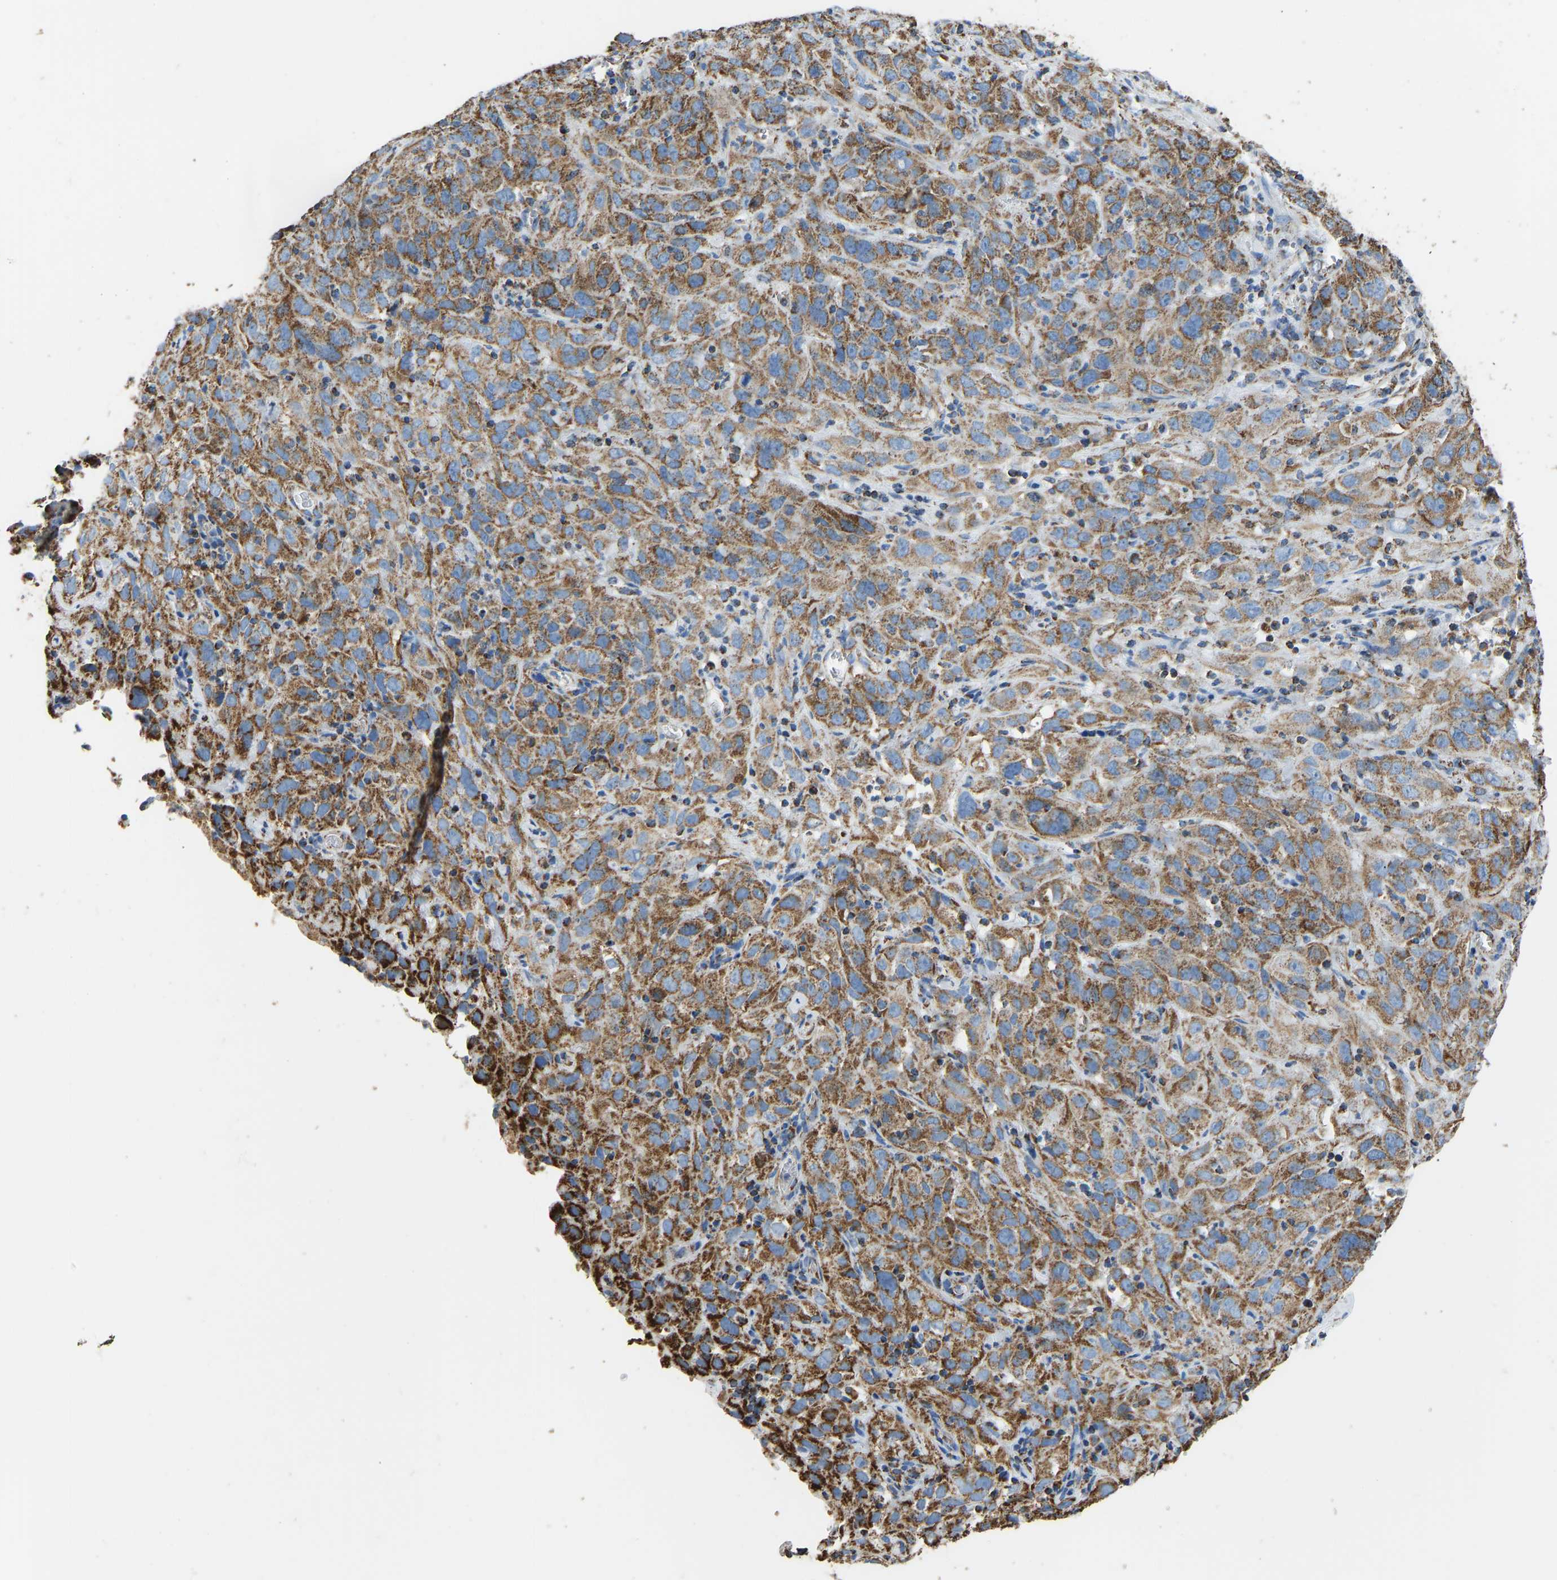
{"staining": {"intensity": "moderate", "quantity": ">75%", "location": "cytoplasmic/membranous"}, "tissue": "cervical cancer", "cell_type": "Tumor cells", "image_type": "cancer", "snomed": [{"axis": "morphology", "description": "Squamous cell carcinoma, NOS"}, {"axis": "topography", "description": "Cervix"}], "caption": "High-magnification brightfield microscopy of cervical cancer stained with DAB (brown) and counterstained with hematoxylin (blue). tumor cells exhibit moderate cytoplasmic/membranous staining is seen in approximately>75% of cells. (Brightfield microscopy of DAB IHC at high magnification).", "gene": "IRX6", "patient": {"sex": "female", "age": 32}}